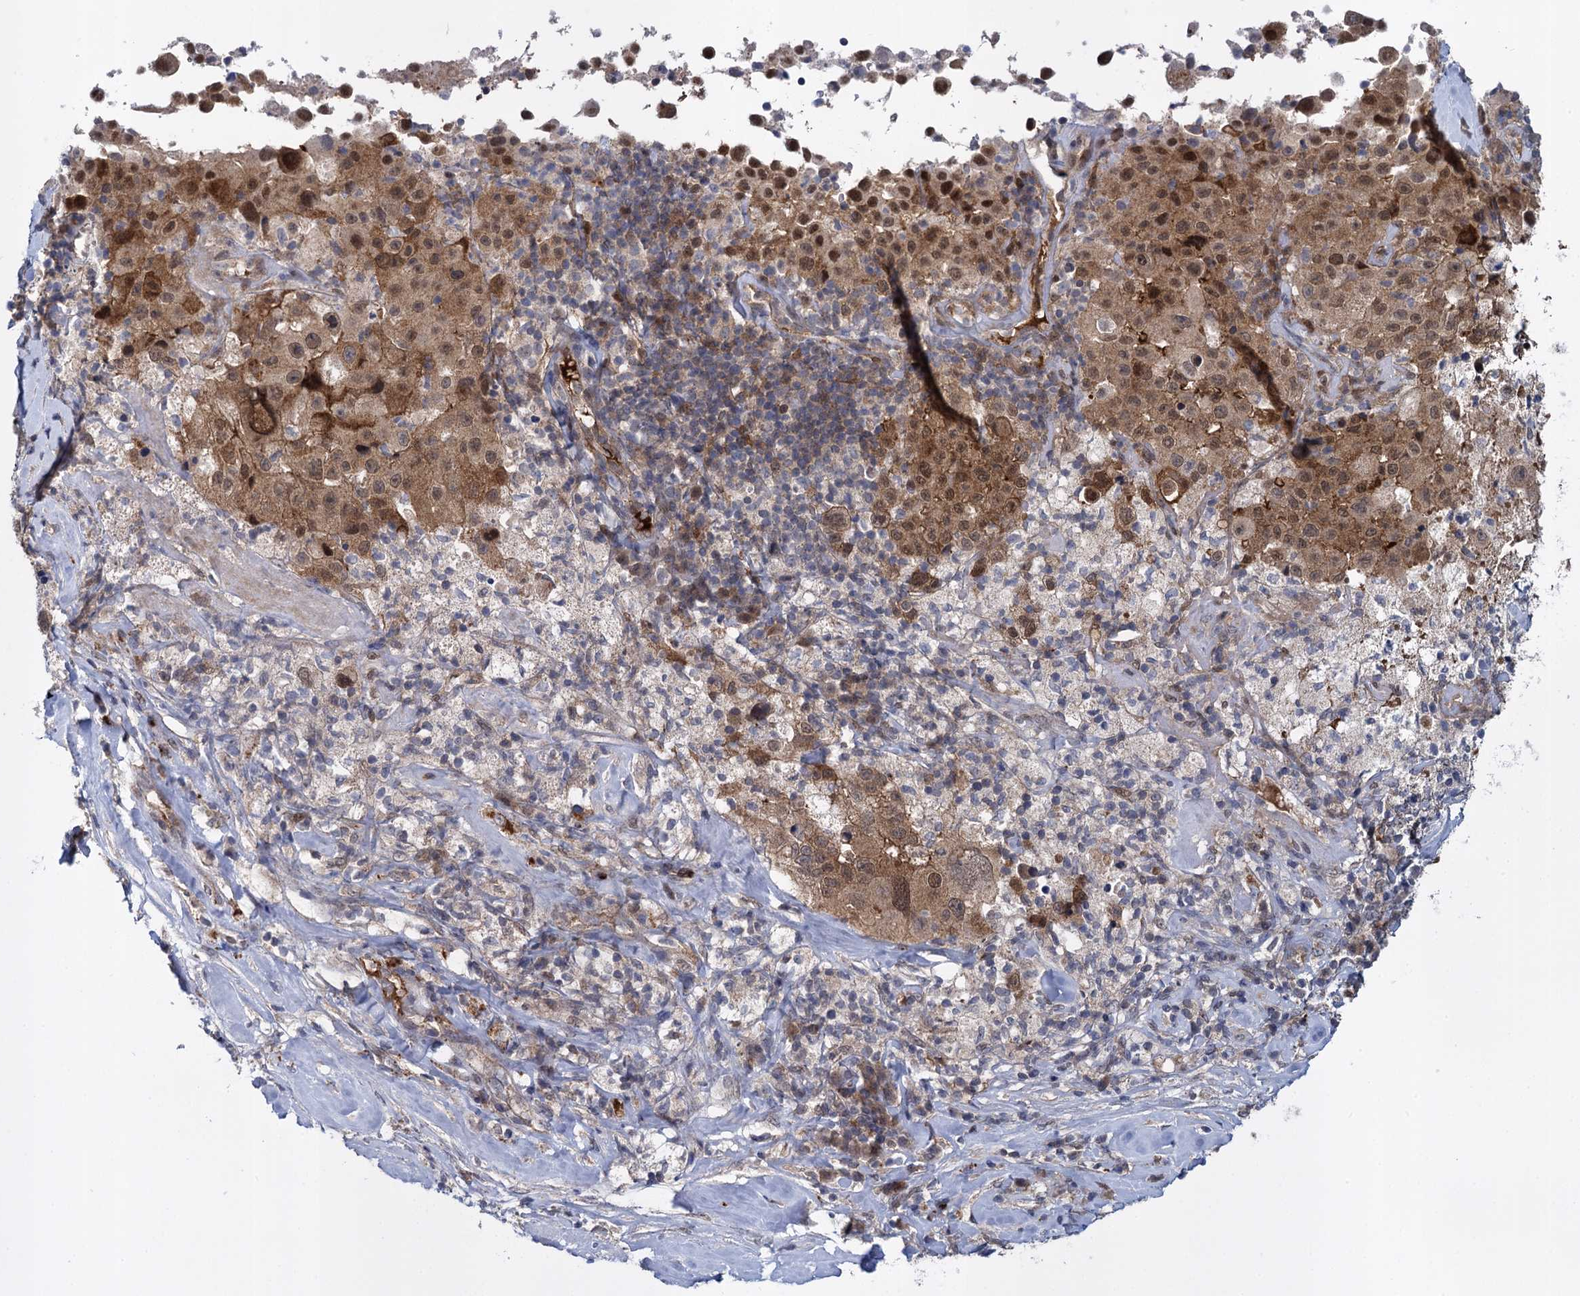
{"staining": {"intensity": "moderate", "quantity": ">75%", "location": "cytoplasmic/membranous,nuclear"}, "tissue": "melanoma", "cell_type": "Tumor cells", "image_type": "cancer", "snomed": [{"axis": "morphology", "description": "Malignant melanoma, Metastatic site"}, {"axis": "topography", "description": "Lymph node"}], "caption": "A high-resolution micrograph shows IHC staining of melanoma, which shows moderate cytoplasmic/membranous and nuclear expression in about >75% of tumor cells.", "gene": "GLO1", "patient": {"sex": "male", "age": 62}}